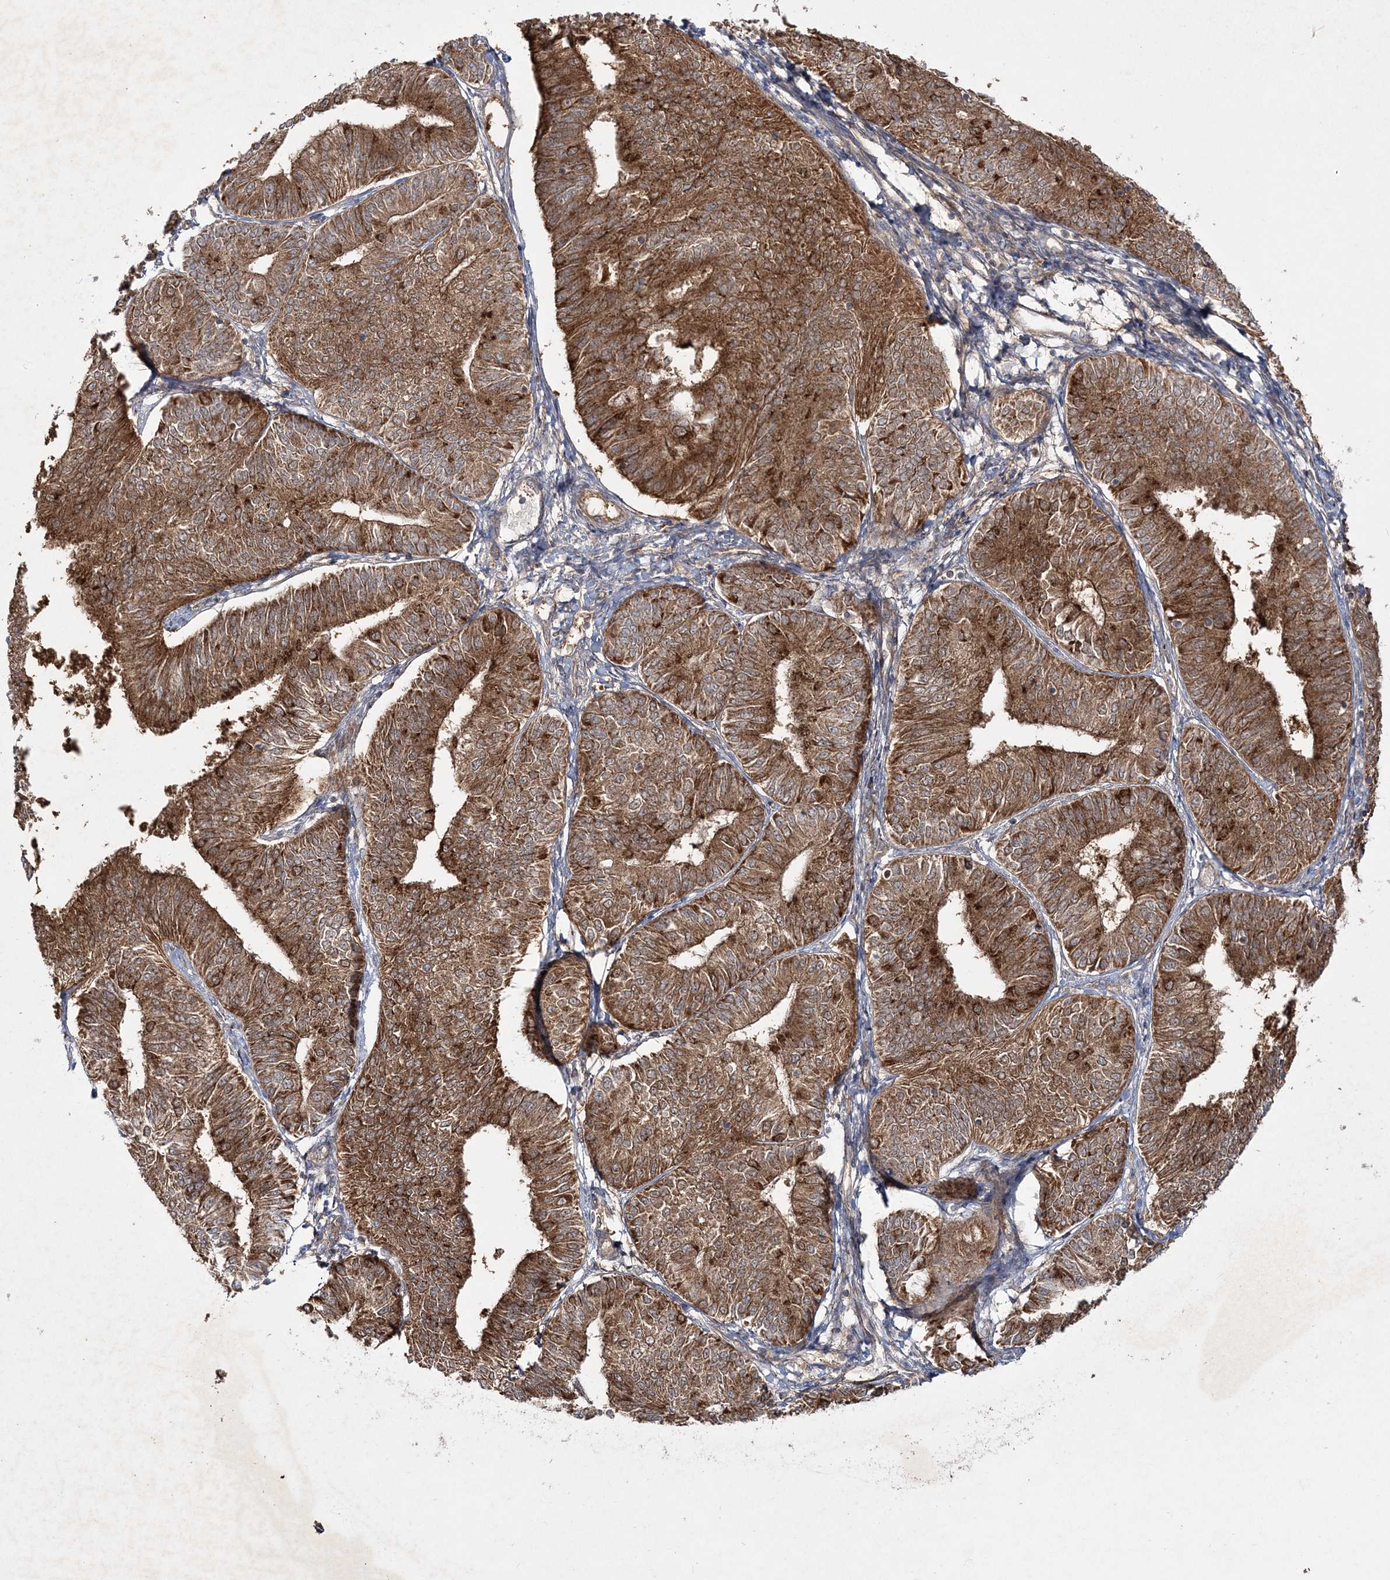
{"staining": {"intensity": "strong", "quantity": ">75%", "location": "cytoplasmic/membranous"}, "tissue": "endometrial cancer", "cell_type": "Tumor cells", "image_type": "cancer", "snomed": [{"axis": "morphology", "description": "Adenocarcinoma, NOS"}, {"axis": "topography", "description": "Endometrium"}], "caption": "A photomicrograph of endometrial cancer (adenocarcinoma) stained for a protein demonstrates strong cytoplasmic/membranous brown staining in tumor cells. (DAB = brown stain, brightfield microscopy at high magnification).", "gene": "MOCS2", "patient": {"sex": "female", "age": 58}}